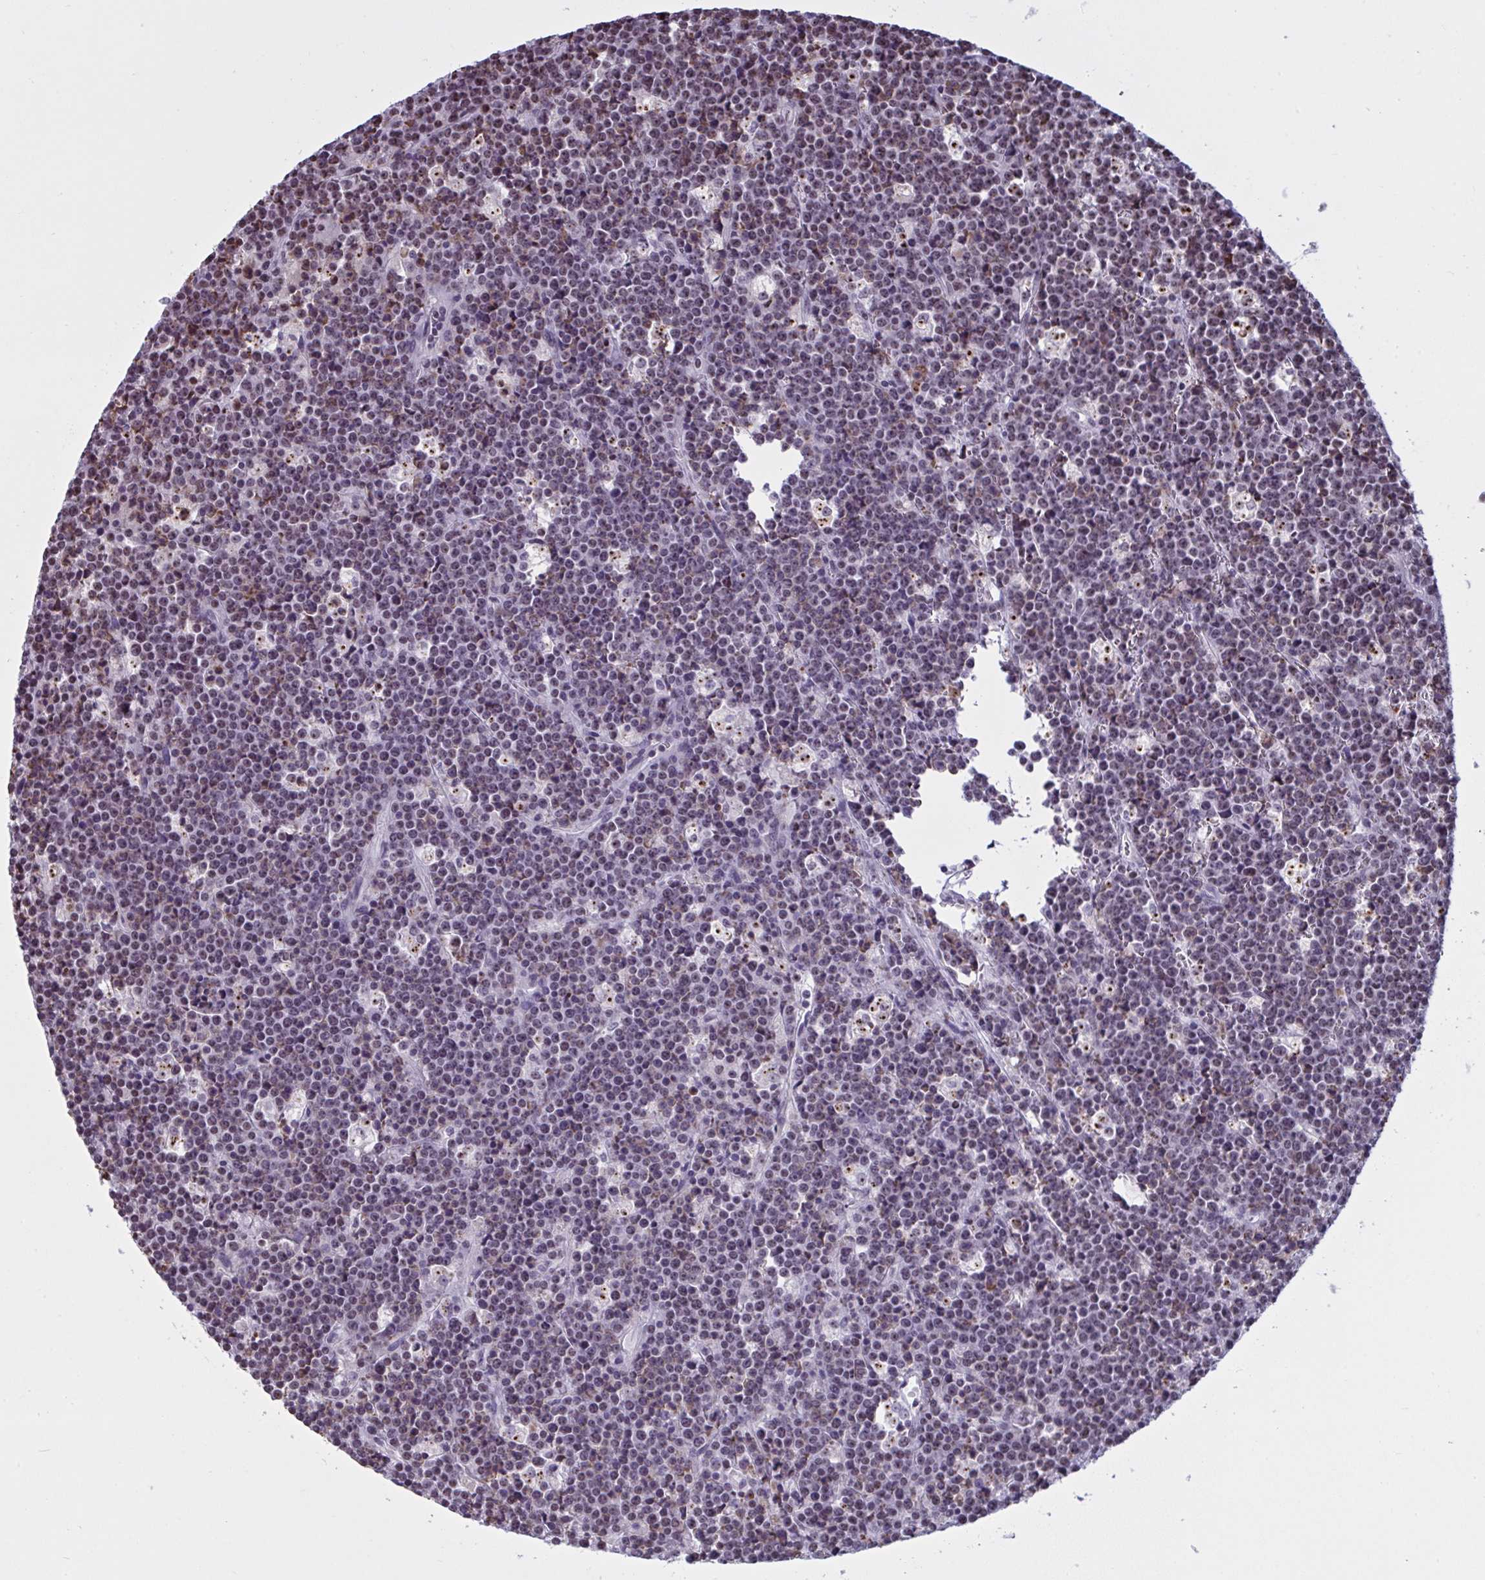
{"staining": {"intensity": "weak", "quantity": "<25%", "location": "cytoplasmic/membranous"}, "tissue": "lymphoma", "cell_type": "Tumor cells", "image_type": "cancer", "snomed": [{"axis": "morphology", "description": "Malignant lymphoma, non-Hodgkin's type, High grade"}, {"axis": "topography", "description": "Ovary"}], "caption": "There is no significant positivity in tumor cells of malignant lymphoma, non-Hodgkin's type (high-grade).", "gene": "TGM6", "patient": {"sex": "female", "age": 56}}